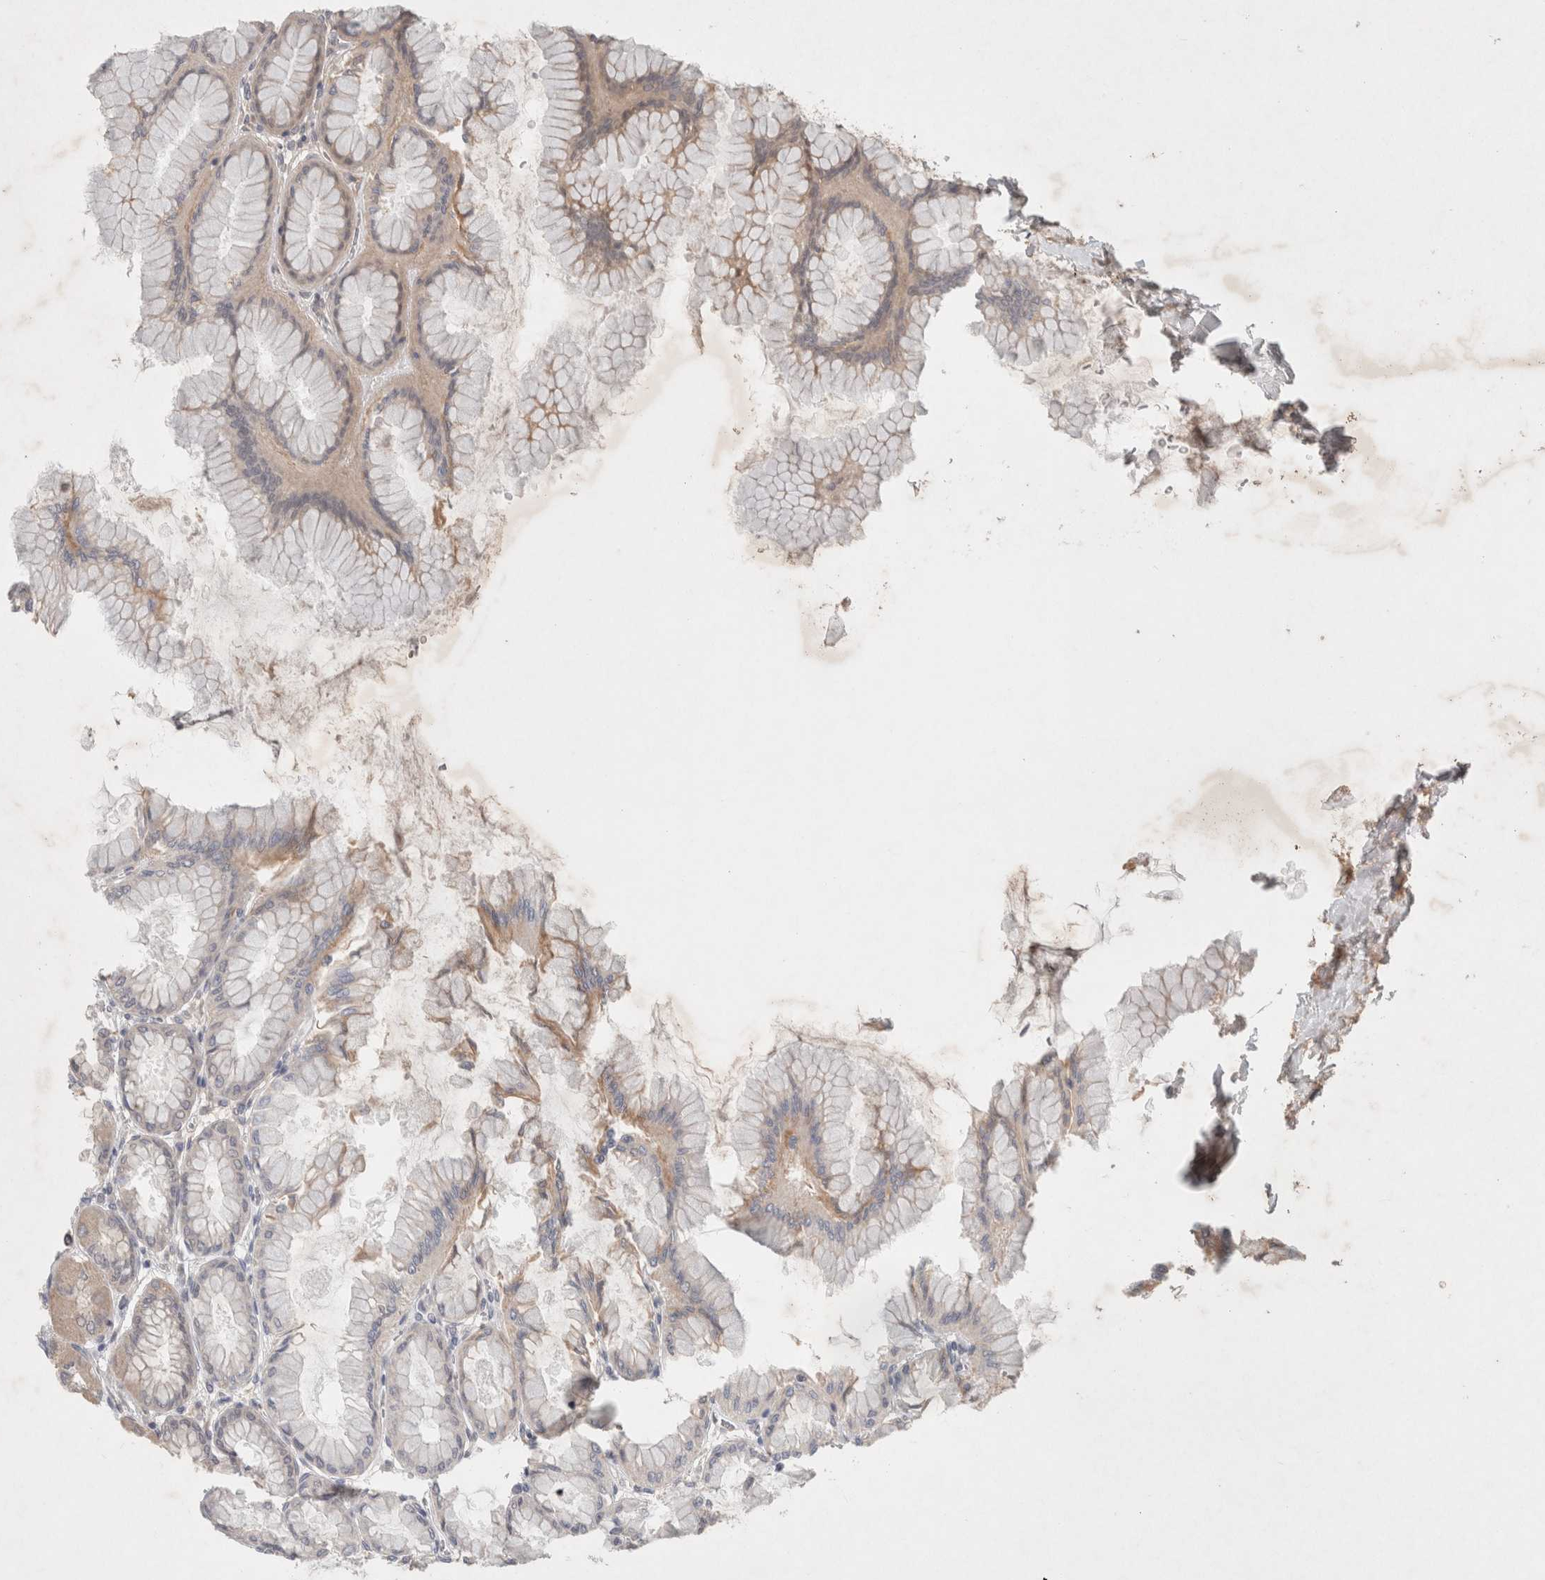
{"staining": {"intensity": "moderate", "quantity": ">75%", "location": "cytoplasmic/membranous"}, "tissue": "stomach", "cell_type": "Glandular cells", "image_type": "normal", "snomed": [{"axis": "morphology", "description": "Normal tissue, NOS"}, {"axis": "topography", "description": "Stomach, upper"}], "caption": "A photomicrograph showing moderate cytoplasmic/membranous positivity in approximately >75% of glandular cells in unremarkable stomach, as visualized by brown immunohistochemical staining.", "gene": "RASAL2", "patient": {"sex": "female", "age": 56}}